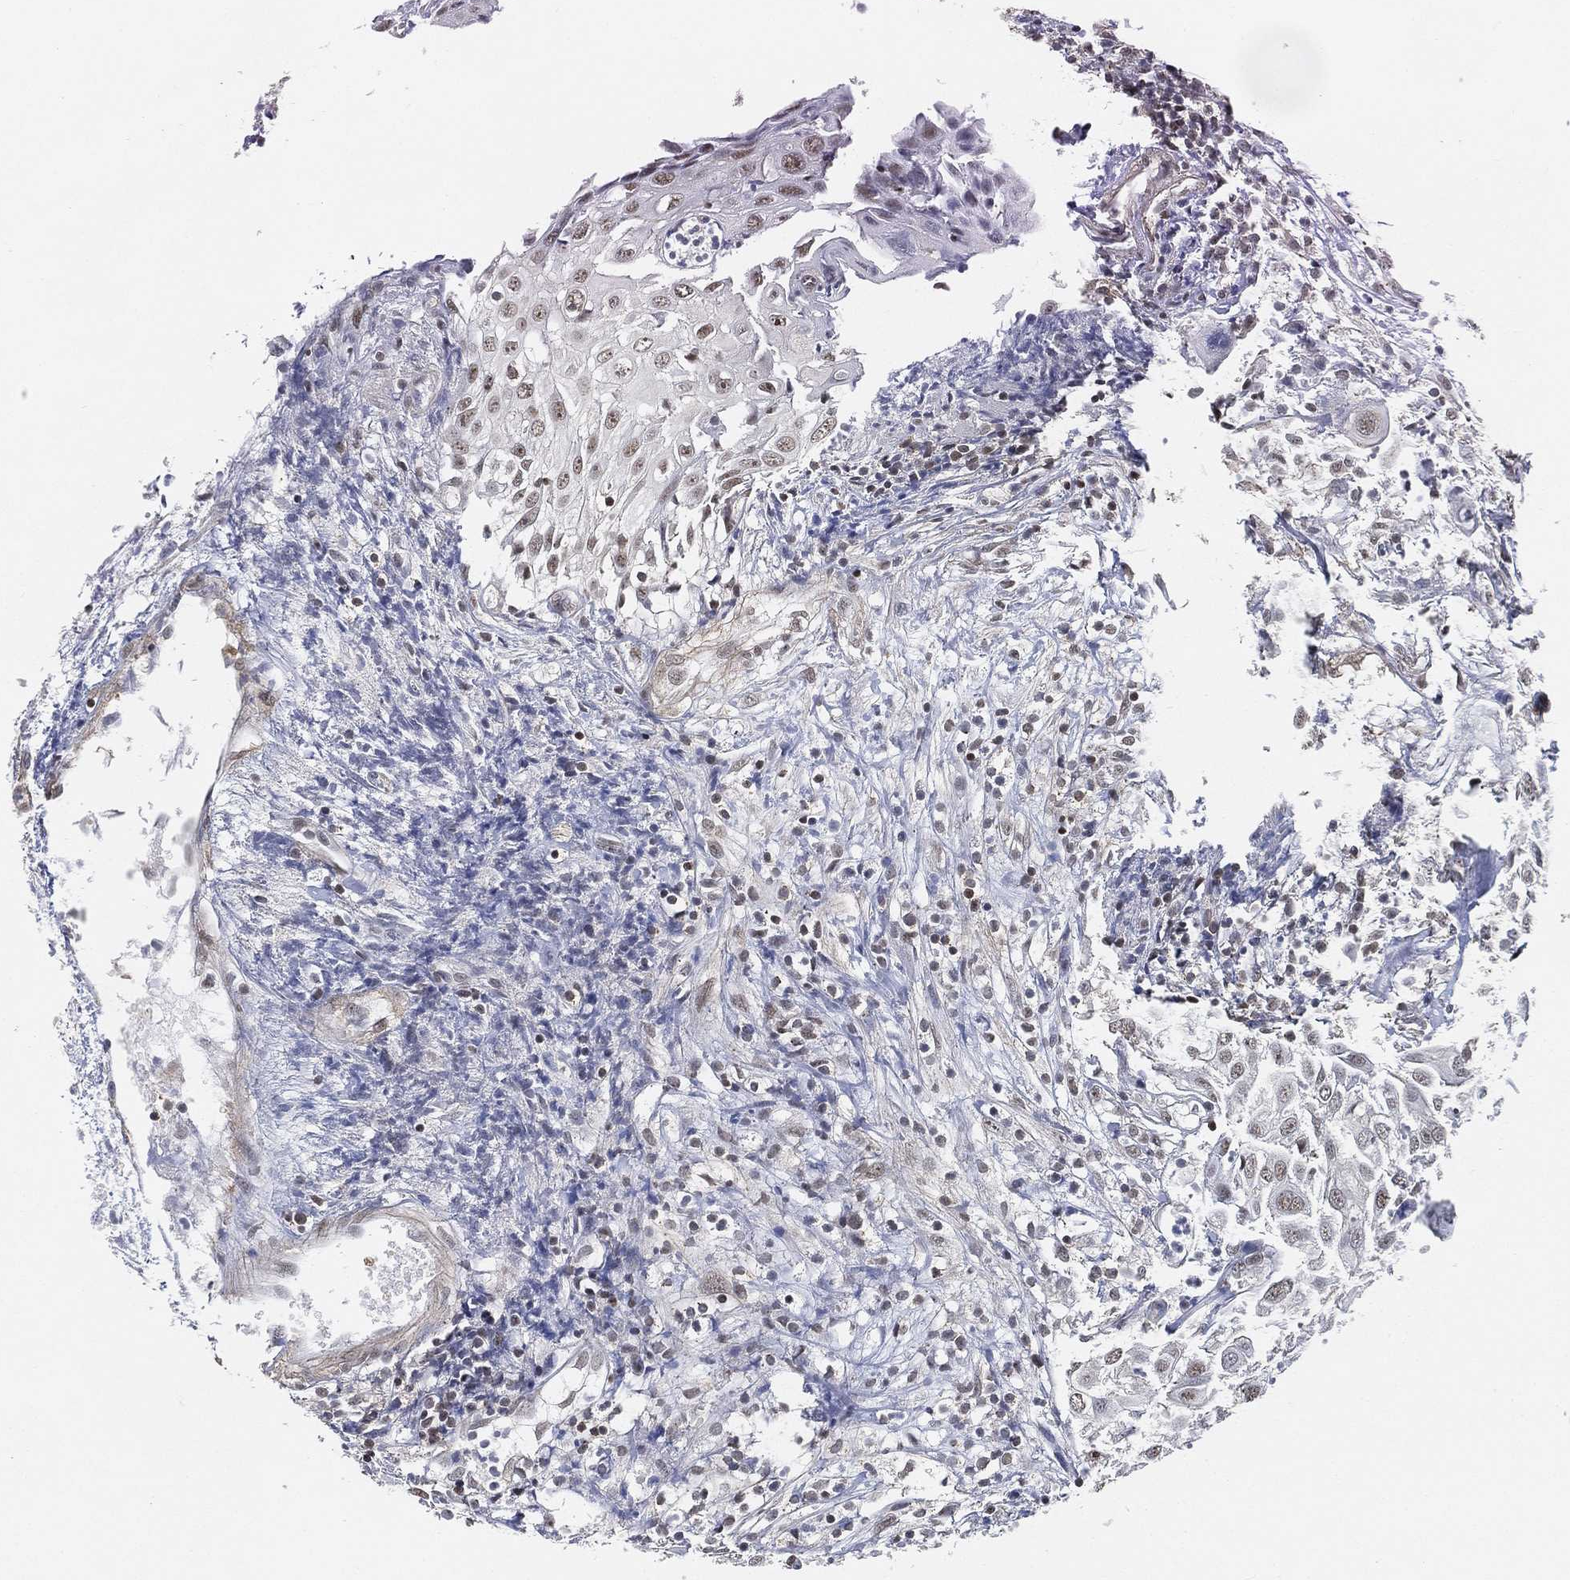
{"staining": {"intensity": "moderate", "quantity": "<25%", "location": "nuclear"}, "tissue": "urothelial cancer", "cell_type": "Tumor cells", "image_type": "cancer", "snomed": [{"axis": "morphology", "description": "Urothelial carcinoma, High grade"}, {"axis": "topography", "description": "Urinary bladder"}], "caption": "IHC of human high-grade urothelial carcinoma displays low levels of moderate nuclear staining in about <25% of tumor cells. (brown staining indicates protein expression, while blue staining denotes nuclei).", "gene": "RSRC2", "patient": {"sex": "female", "age": 79}}